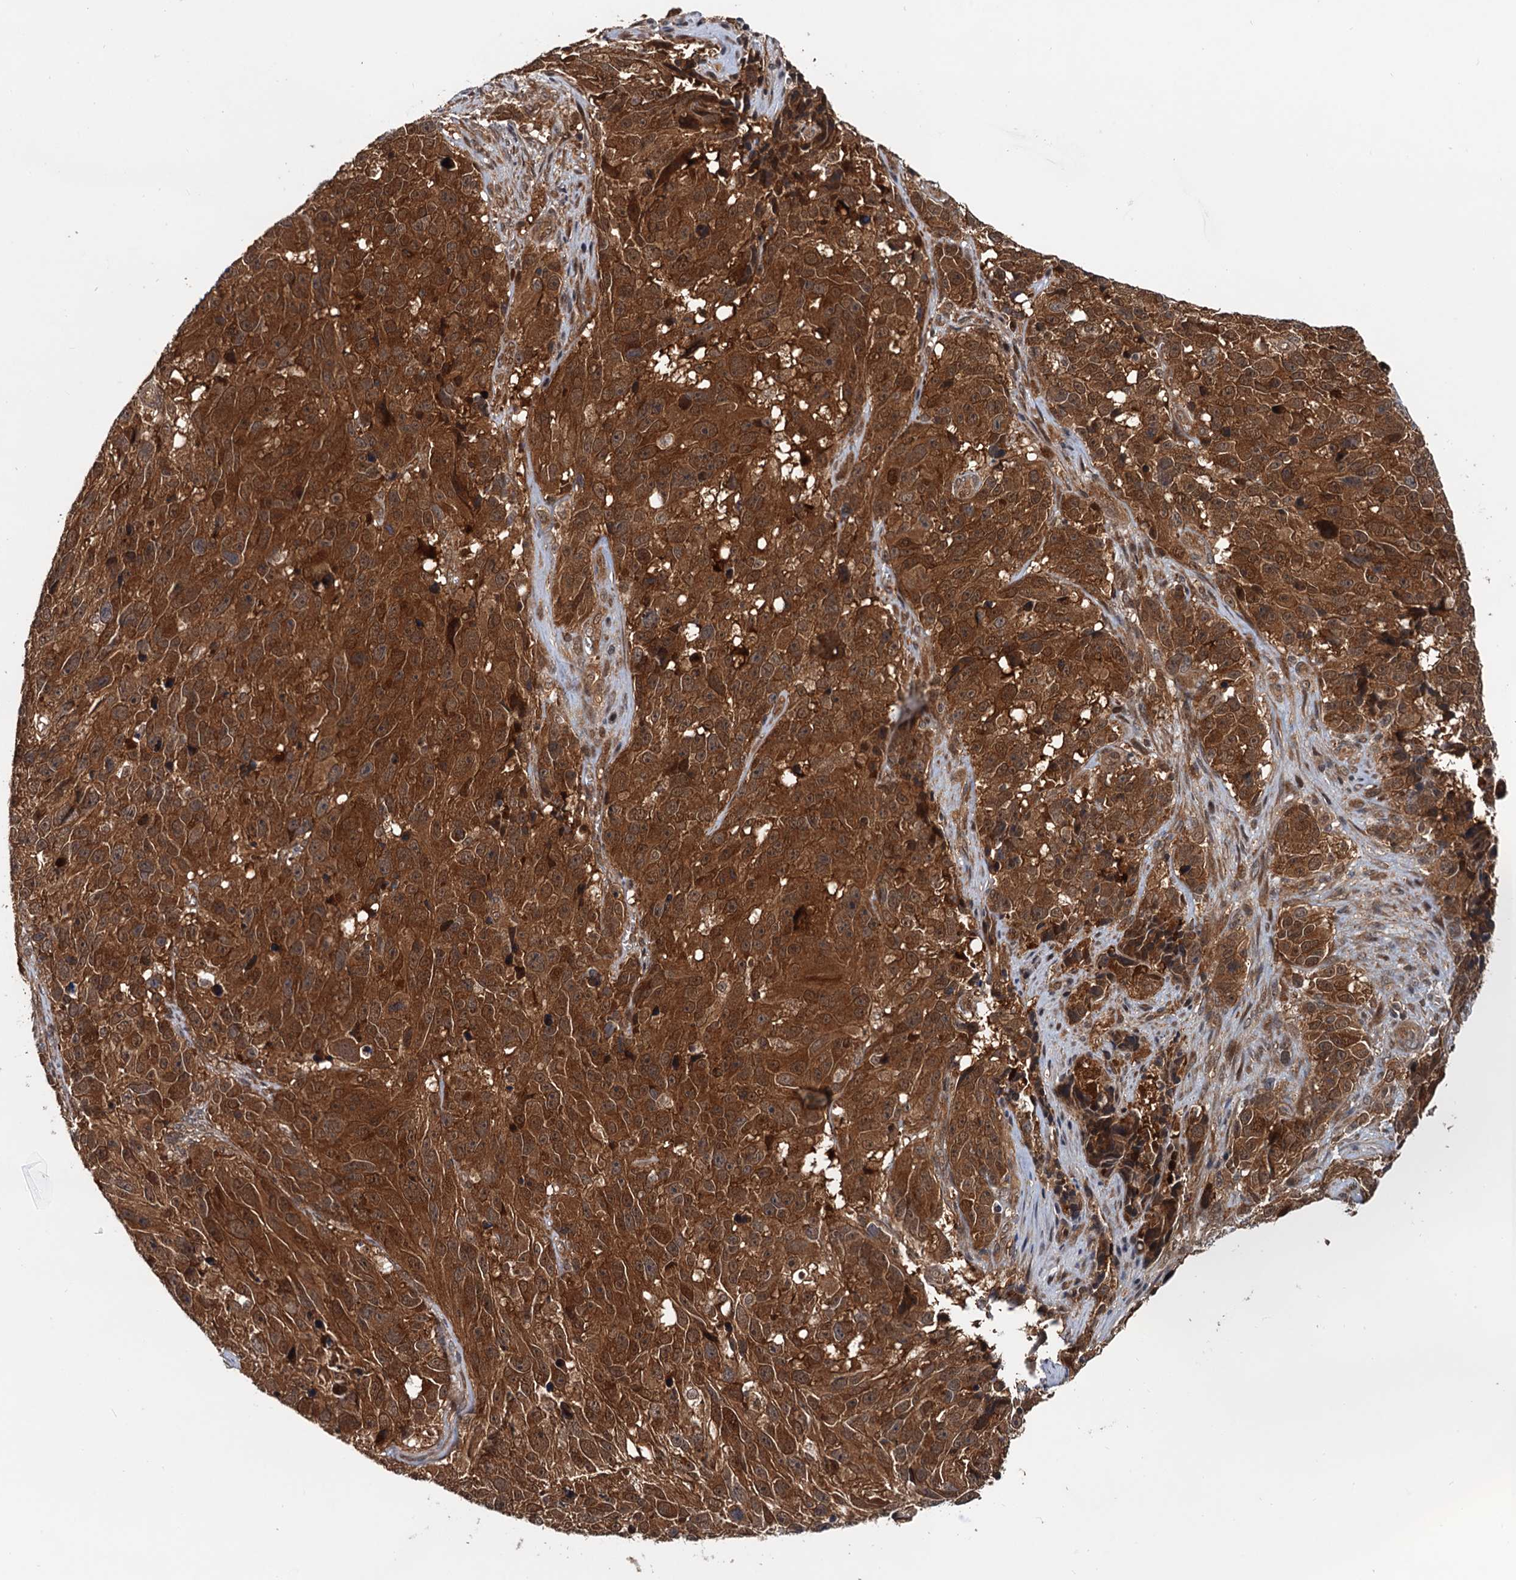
{"staining": {"intensity": "strong", "quantity": ">75%", "location": "cytoplasmic/membranous,nuclear"}, "tissue": "melanoma", "cell_type": "Tumor cells", "image_type": "cancer", "snomed": [{"axis": "morphology", "description": "Malignant melanoma, NOS"}, {"axis": "topography", "description": "Skin"}], "caption": "This is a histology image of IHC staining of malignant melanoma, which shows strong staining in the cytoplasmic/membranous and nuclear of tumor cells.", "gene": "AAGAB", "patient": {"sex": "male", "age": 84}}